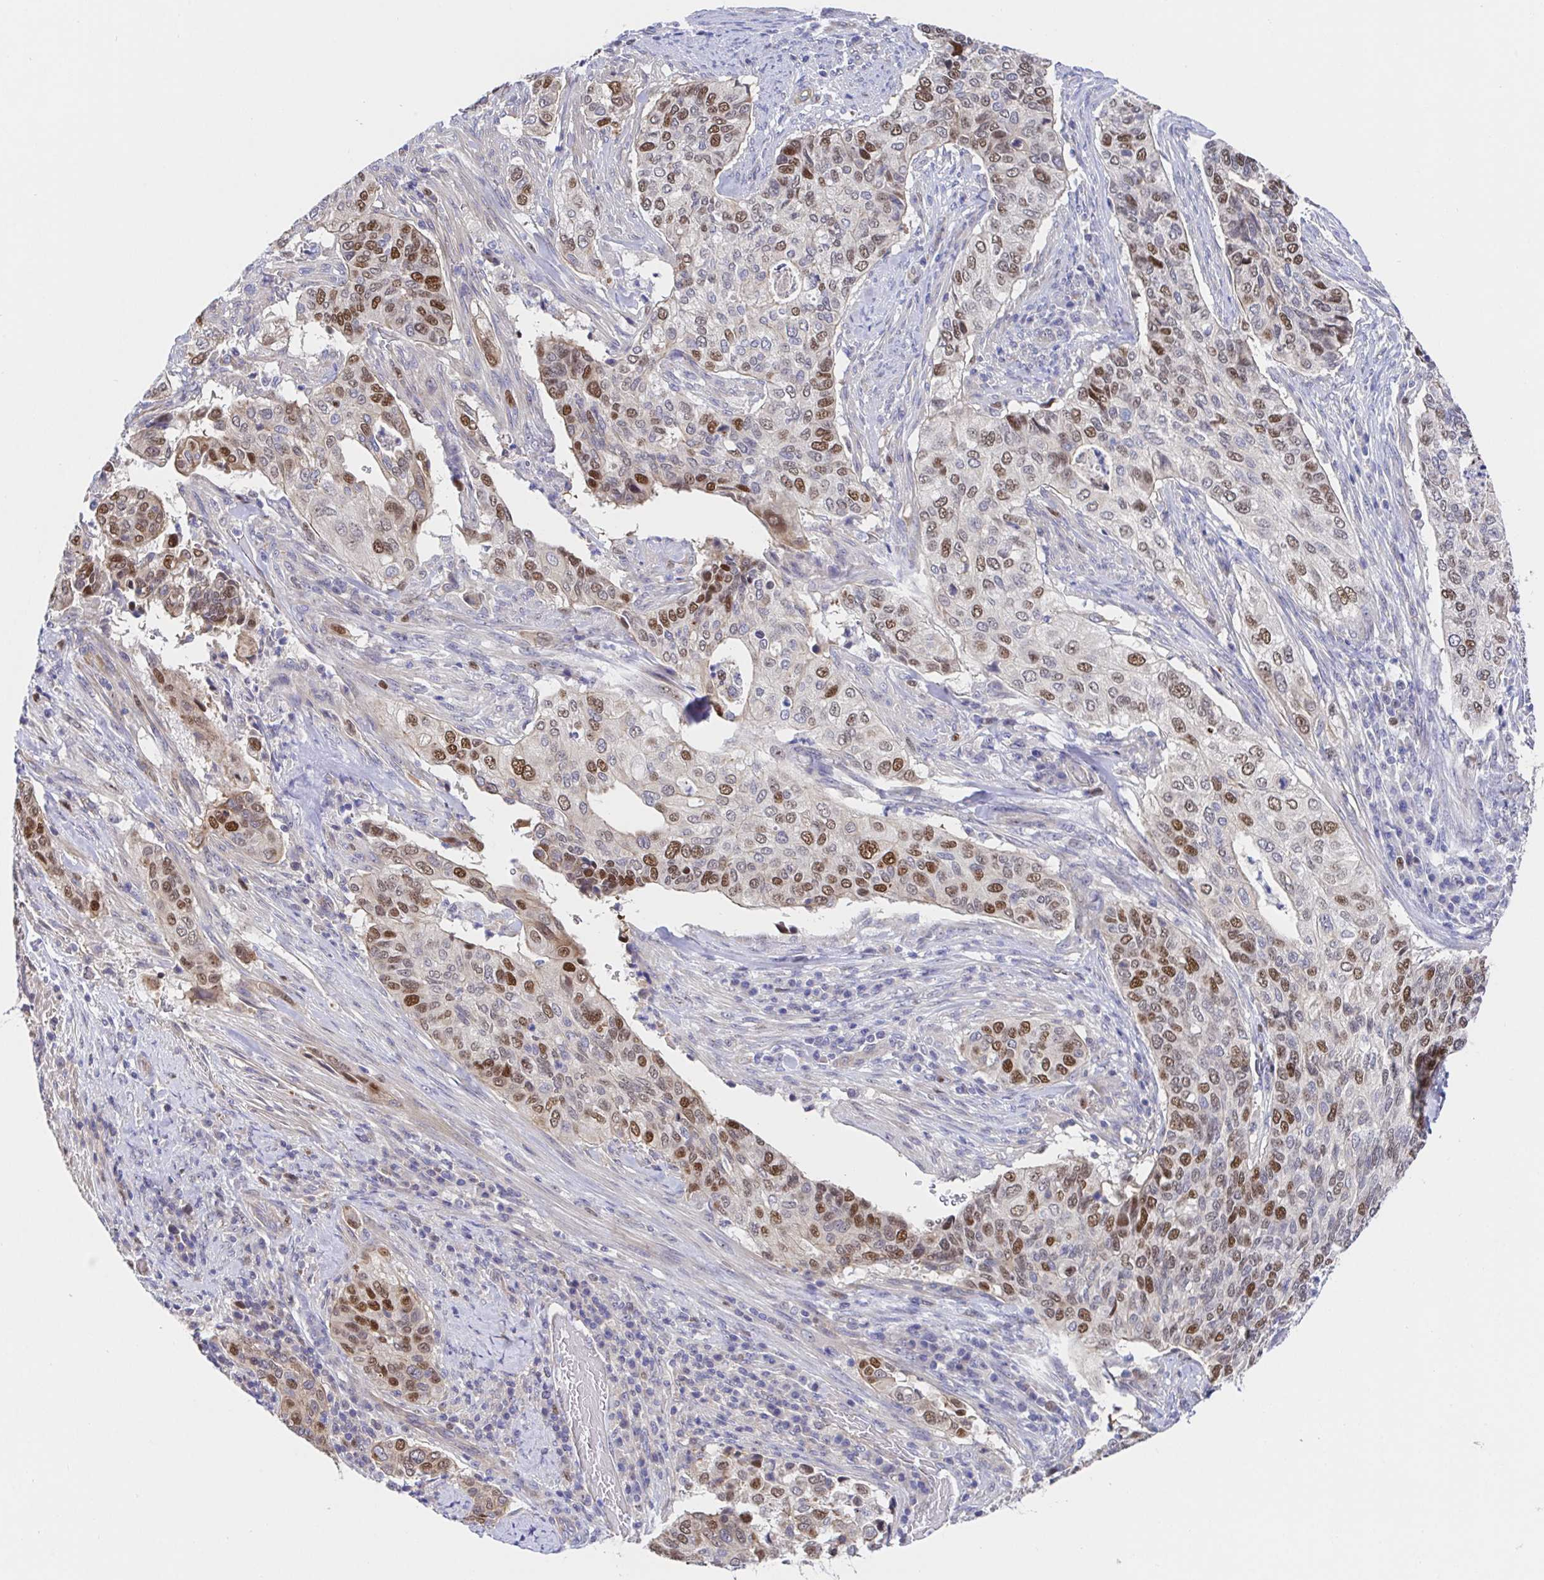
{"staining": {"intensity": "moderate", "quantity": "25%-75%", "location": "nuclear"}, "tissue": "cervical cancer", "cell_type": "Tumor cells", "image_type": "cancer", "snomed": [{"axis": "morphology", "description": "Squamous cell carcinoma, NOS"}, {"axis": "topography", "description": "Cervix"}], "caption": "Cervical cancer stained with a brown dye demonstrates moderate nuclear positive staining in about 25%-75% of tumor cells.", "gene": "TIMELESS", "patient": {"sex": "female", "age": 38}}